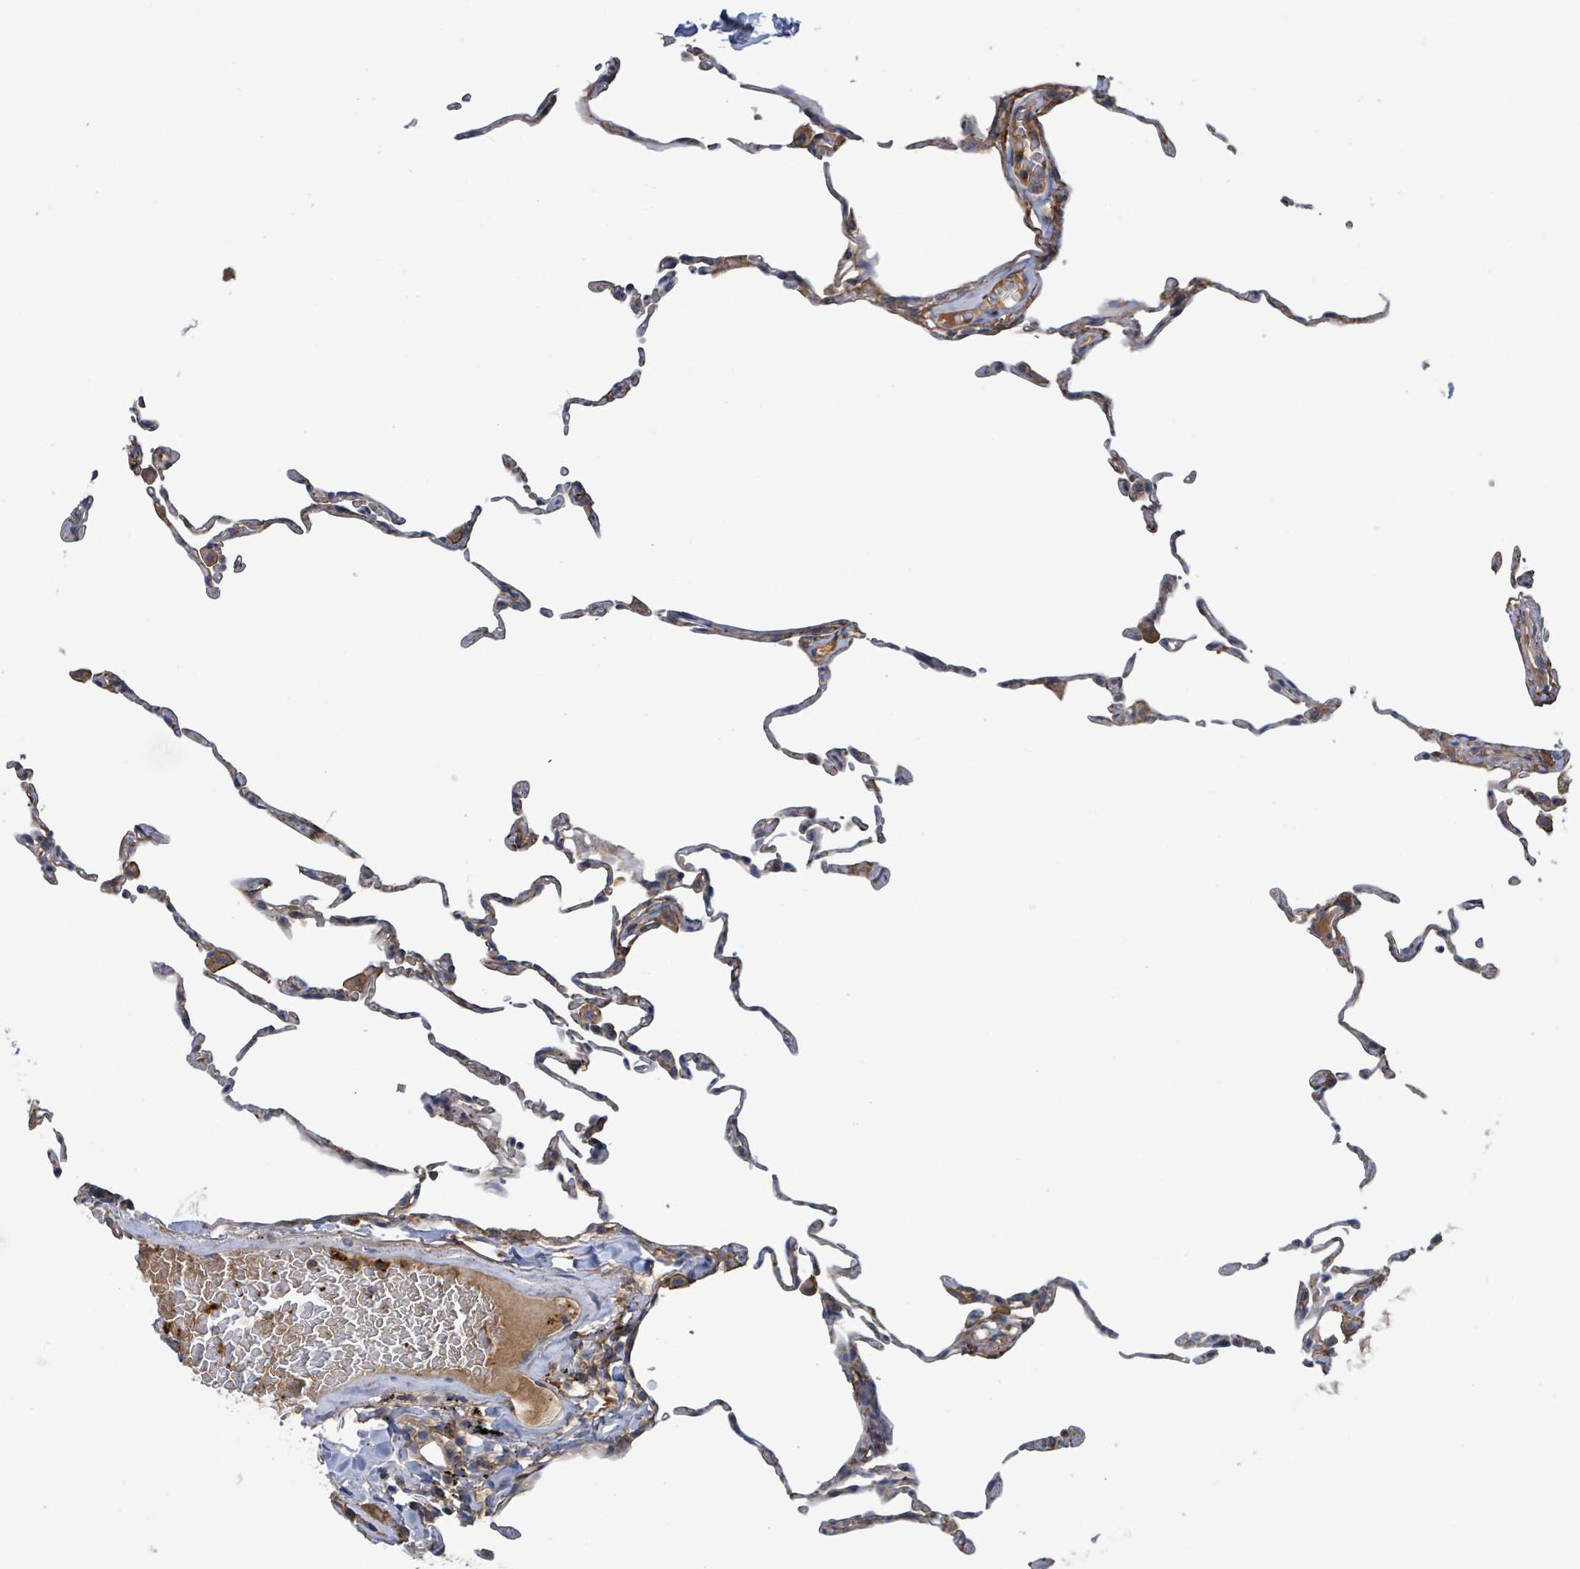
{"staining": {"intensity": "weak", "quantity": "<25%", "location": "cytoplasmic/membranous"}, "tissue": "lung", "cell_type": "Alveolar cells", "image_type": "normal", "snomed": [{"axis": "morphology", "description": "Normal tissue, NOS"}, {"axis": "topography", "description": "Lung"}], "caption": "High power microscopy photomicrograph of an immunohistochemistry (IHC) image of benign lung, revealing no significant staining in alveolar cells. The staining is performed using DAB brown chromogen with nuclei counter-stained in using hematoxylin.", "gene": "PLAAT1", "patient": {"sex": "female", "age": 57}}